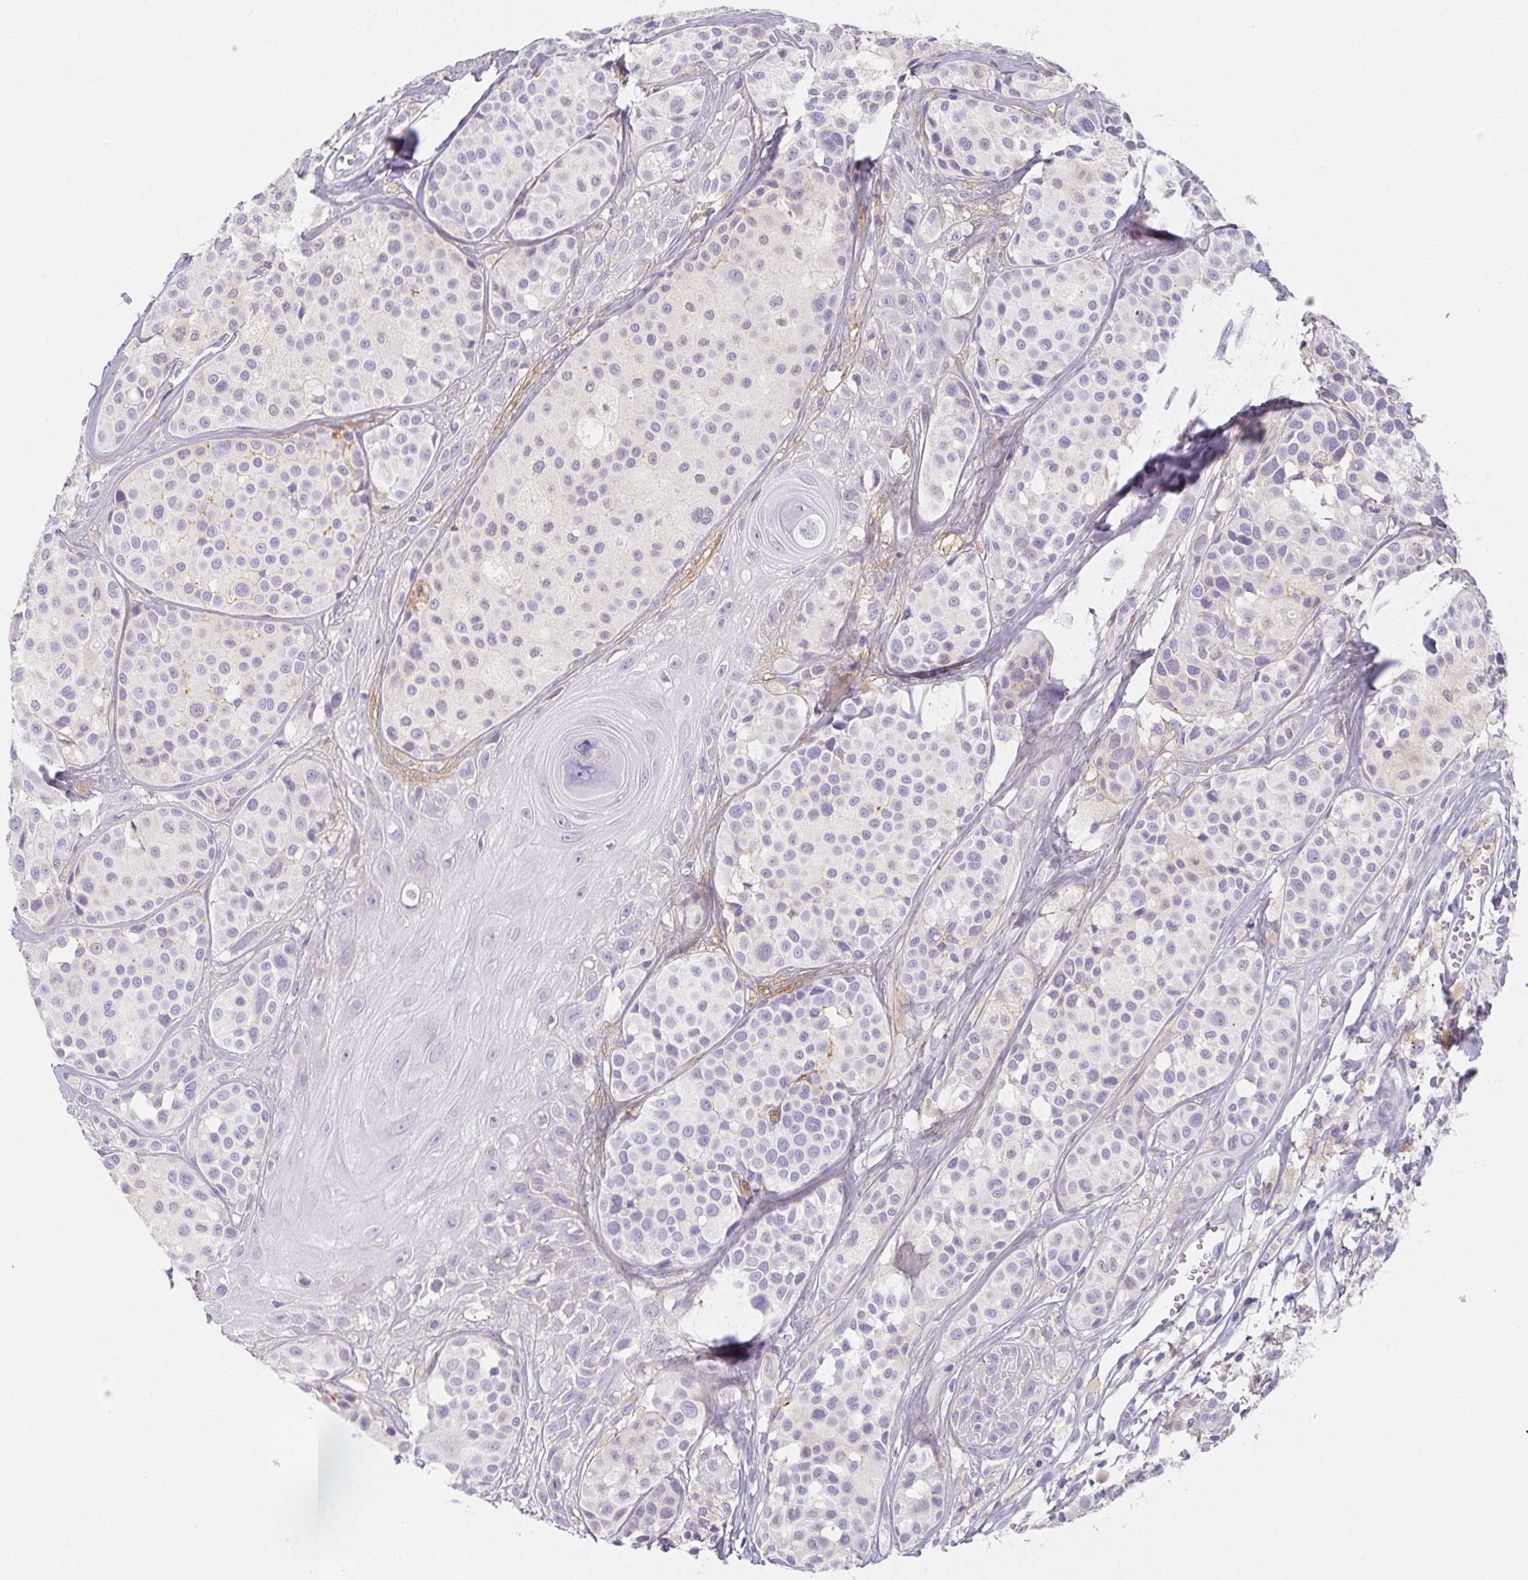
{"staining": {"intensity": "negative", "quantity": "none", "location": "none"}, "tissue": "melanoma", "cell_type": "Tumor cells", "image_type": "cancer", "snomed": [{"axis": "morphology", "description": "Malignant melanoma, NOS"}, {"axis": "topography", "description": "Skin"}], "caption": "Malignant melanoma stained for a protein using IHC reveals no expression tumor cells.", "gene": "ITIH2", "patient": {"sex": "male", "age": 77}}